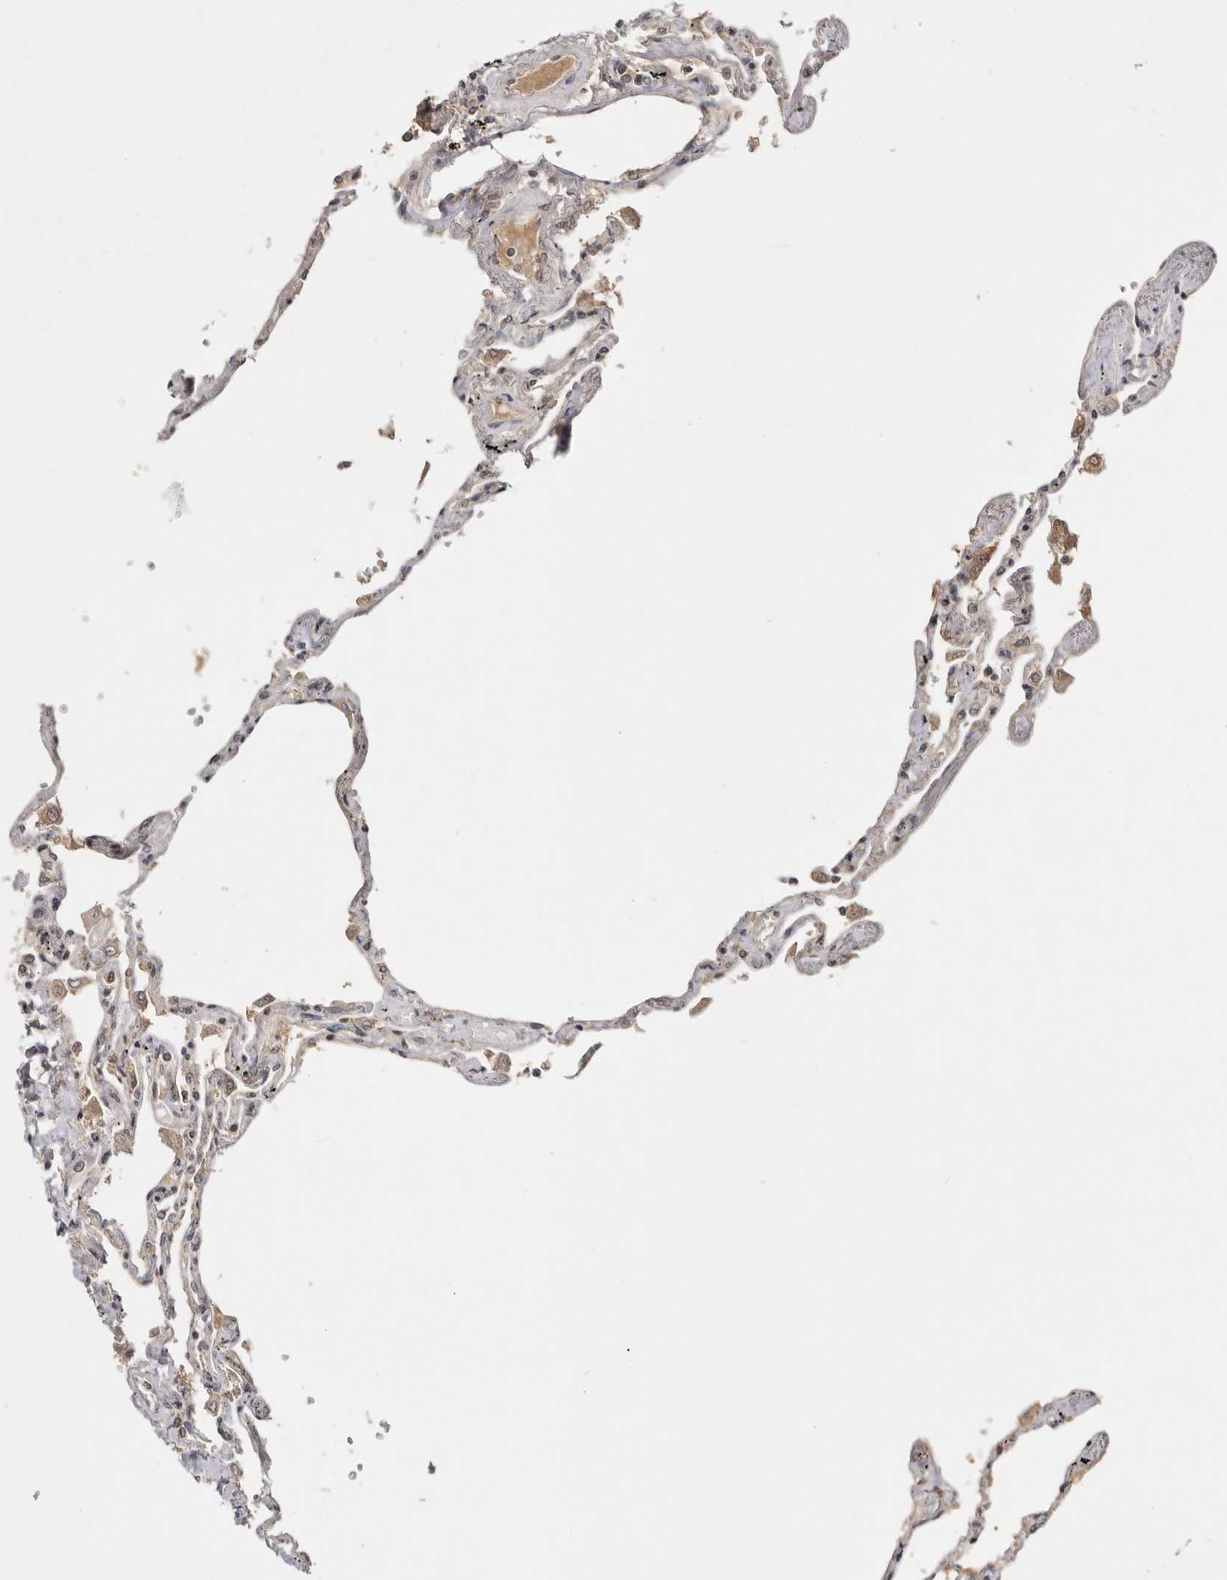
{"staining": {"intensity": "moderate", "quantity": "25%-75%", "location": "cytoplasmic/membranous"}, "tissue": "lung", "cell_type": "Alveolar cells", "image_type": "normal", "snomed": [{"axis": "morphology", "description": "Normal tissue, NOS"}, {"axis": "topography", "description": "Lung"}], "caption": "IHC of unremarkable lung displays medium levels of moderate cytoplasmic/membranous expression in approximately 25%-75% of alveolar cells. (IHC, brightfield microscopy, high magnification).", "gene": "TARS2", "patient": {"sex": "female", "age": 67}}